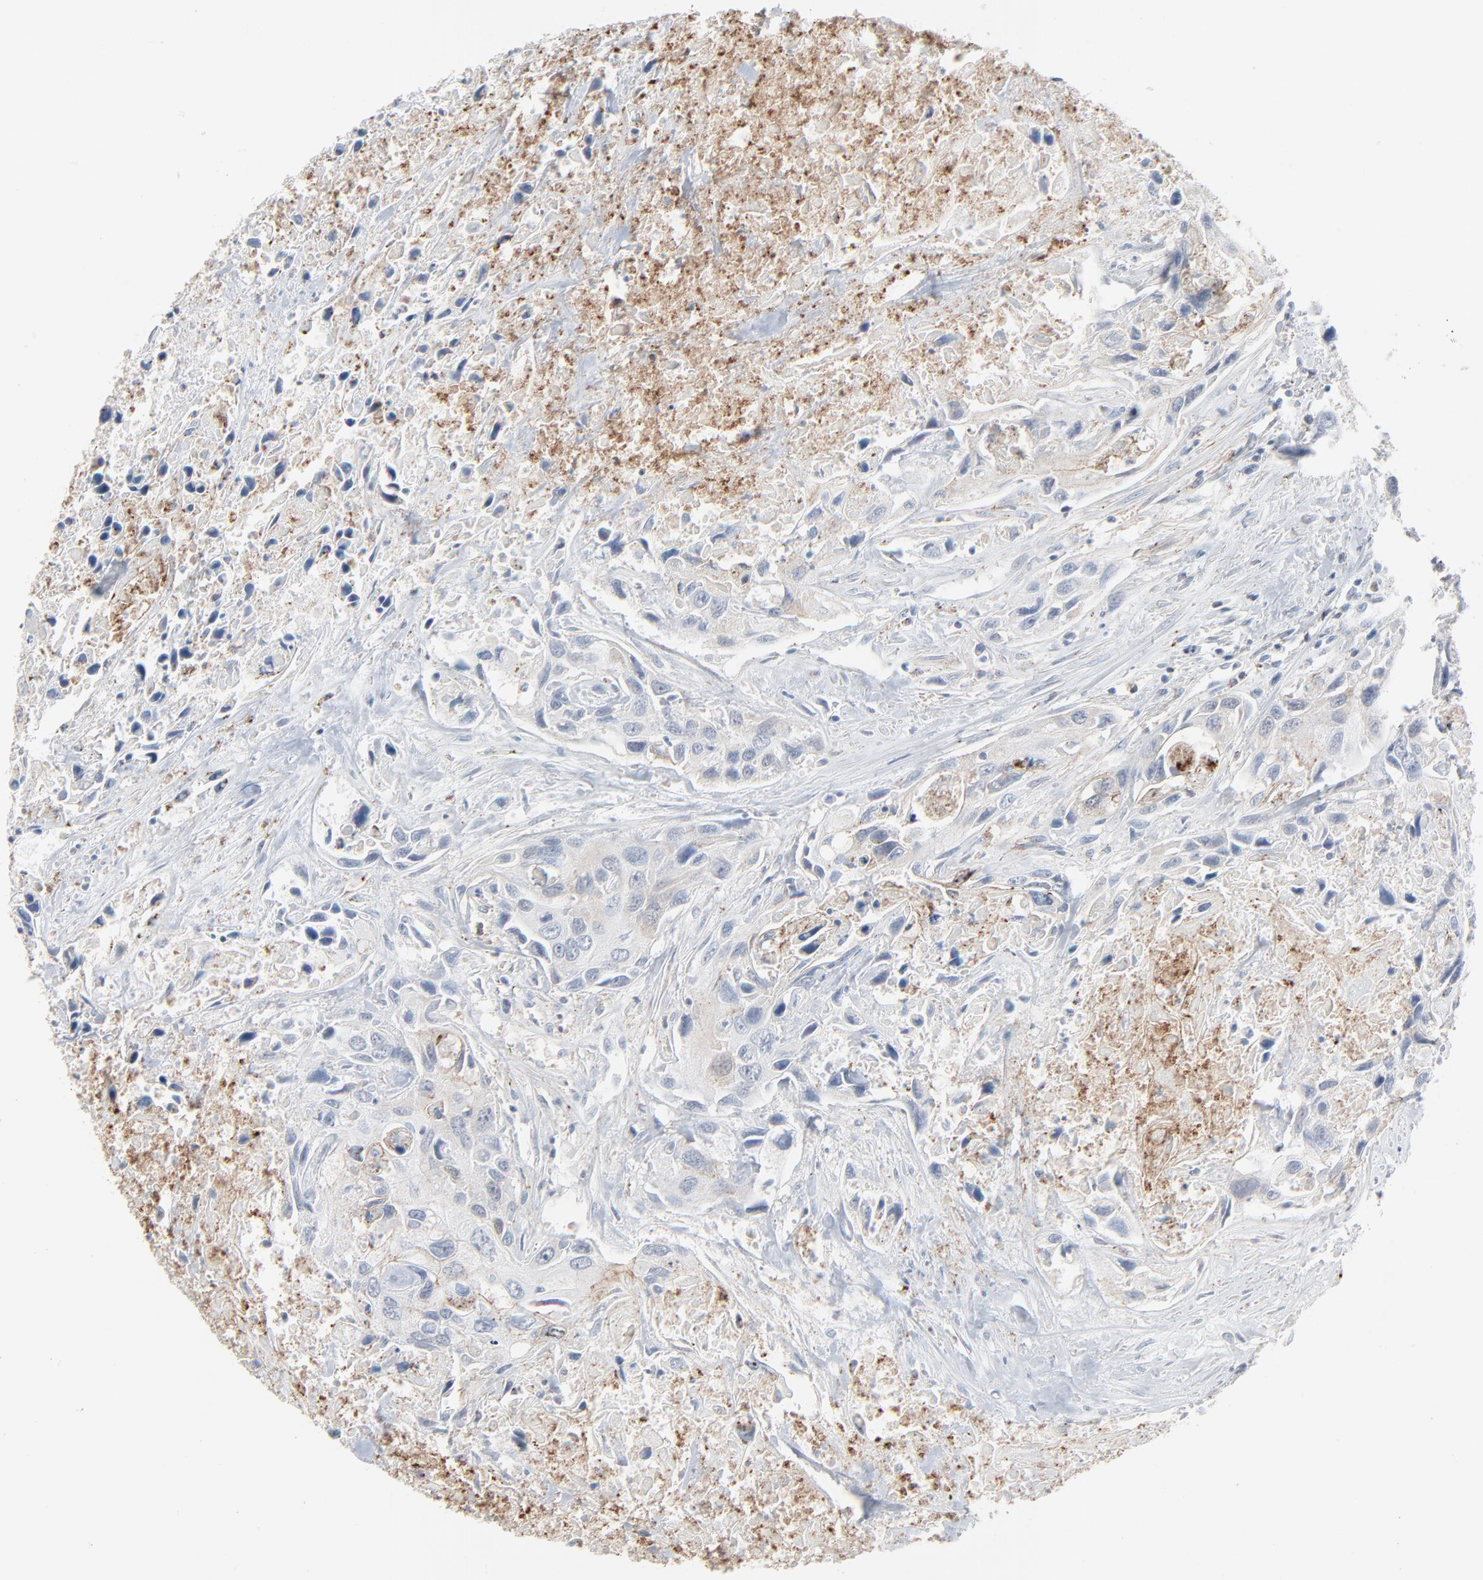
{"staining": {"intensity": "weak", "quantity": "<25%", "location": "cytoplasmic/membranous"}, "tissue": "urothelial cancer", "cell_type": "Tumor cells", "image_type": "cancer", "snomed": [{"axis": "morphology", "description": "Urothelial carcinoma, High grade"}, {"axis": "topography", "description": "Urinary bladder"}], "caption": "The immunohistochemistry micrograph has no significant staining in tumor cells of urothelial carcinoma (high-grade) tissue.", "gene": "PHGDH", "patient": {"sex": "male", "age": 71}}